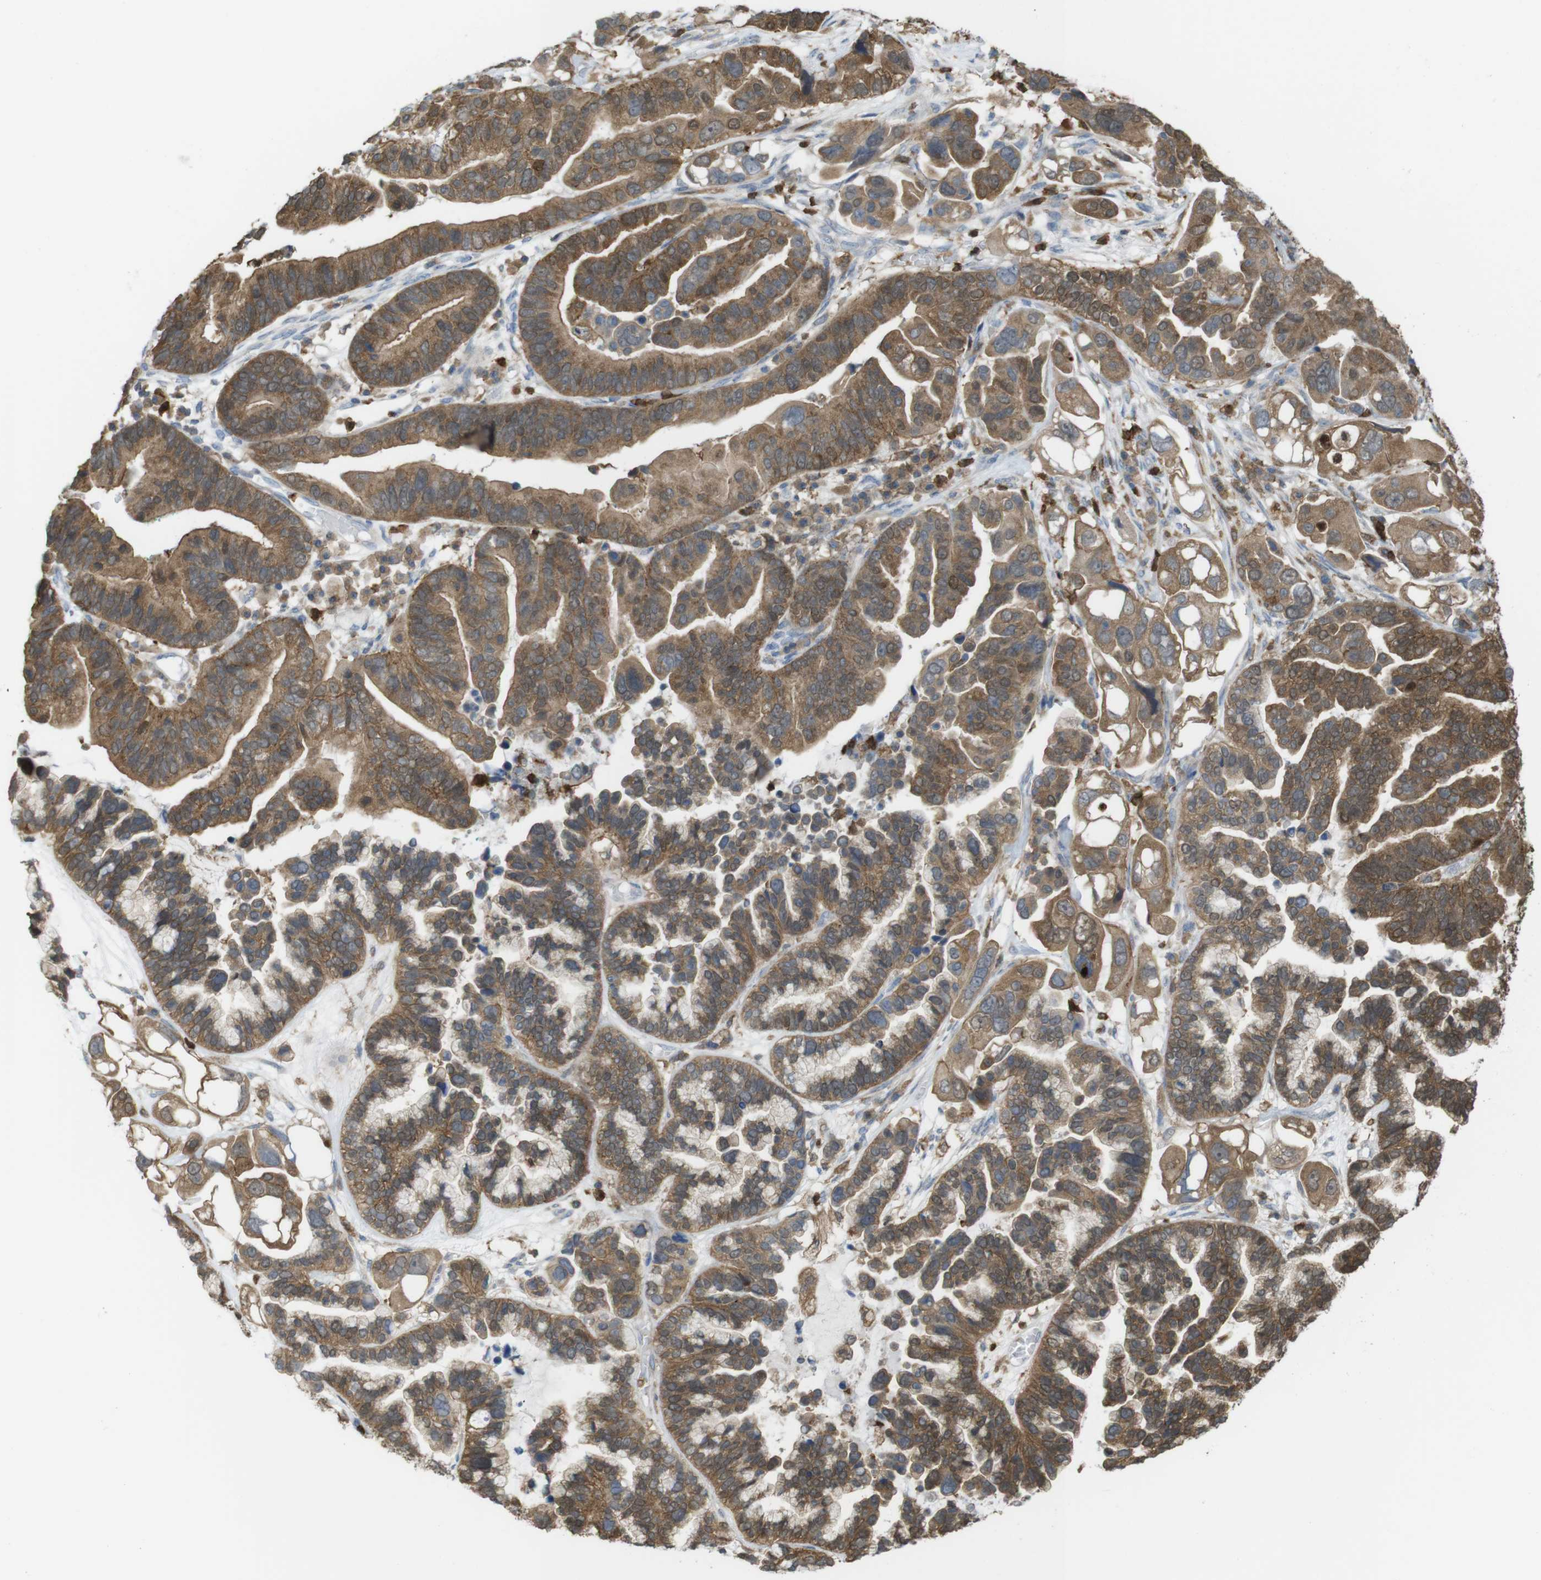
{"staining": {"intensity": "moderate", "quantity": ">75%", "location": "cytoplasmic/membranous"}, "tissue": "ovarian cancer", "cell_type": "Tumor cells", "image_type": "cancer", "snomed": [{"axis": "morphology", "description": "Cystadenocarcinoma, serous, NOS"}, {"axis": "topography", "description": "Ovary"}], "caption": "Ovarian serous cystadenocarcinoma stained with immunohistochemistry (IHC) demonstrates moderate cytoplasmic/membranous staining in approximately >75% of tumor cells.", "gene": "PRKCD", "patient": {"sex": "female", "age": 56}}